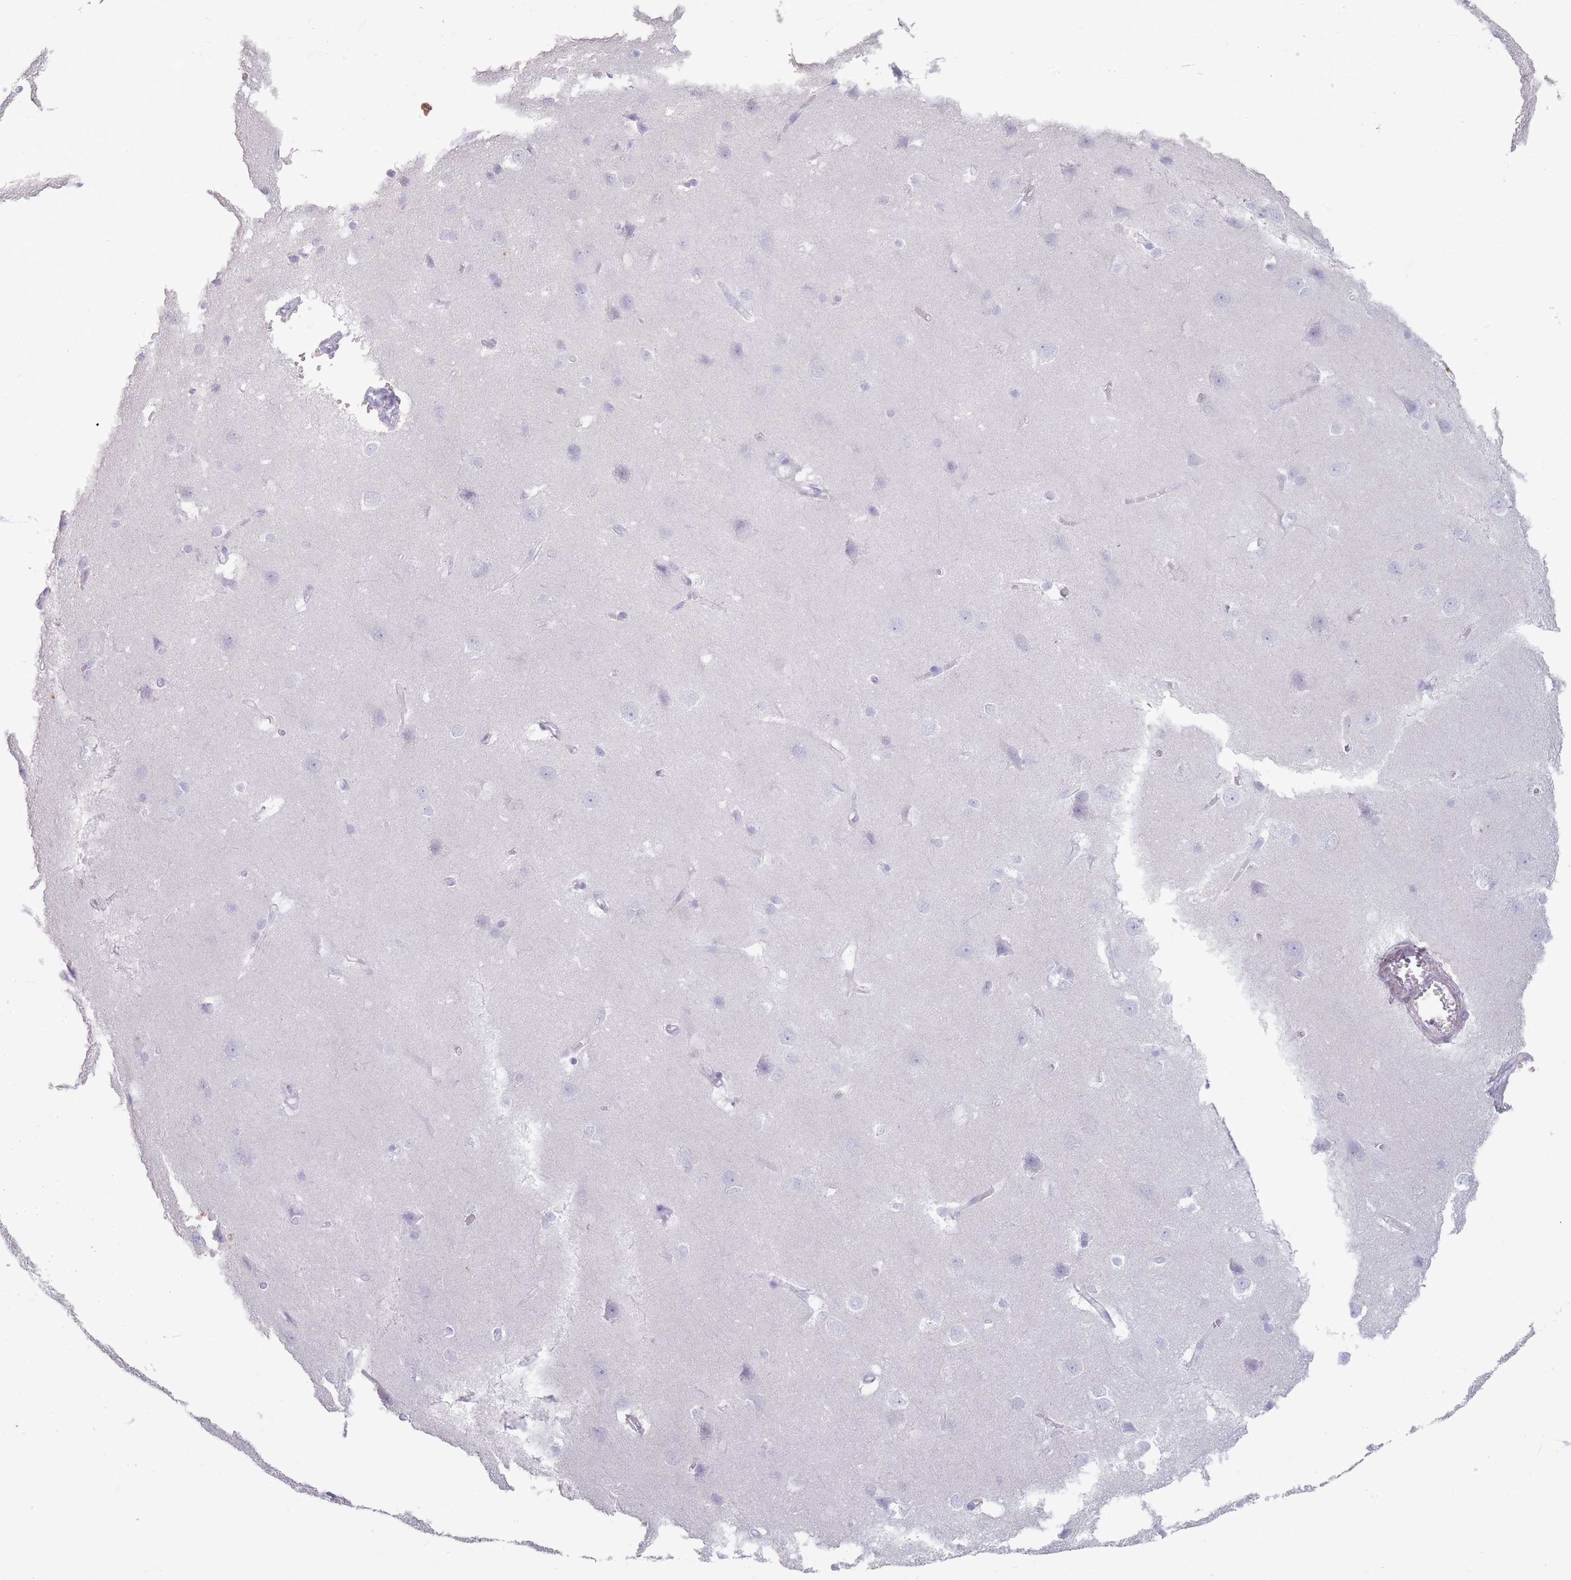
{"staining": {"intensity": "negative", "quantity": "none", "location": "none"}, "tissue": "cerebral cortex", "cell_type": "Endothelial cells", "image_type": "normal", "snomed": [{"axis": "morphology", "description": "Normal tissue, NOS"}, {"axis": "topography", "description": "Cerebral cortex"}], "caption": "Endothelial cells show no significant protein staining in normal cerebral cortex. (DAB IHC visualized using brightfield microscopy, high magnification).", "gene": "RHBG", "patient": {"sex": "male", "age": 37}}